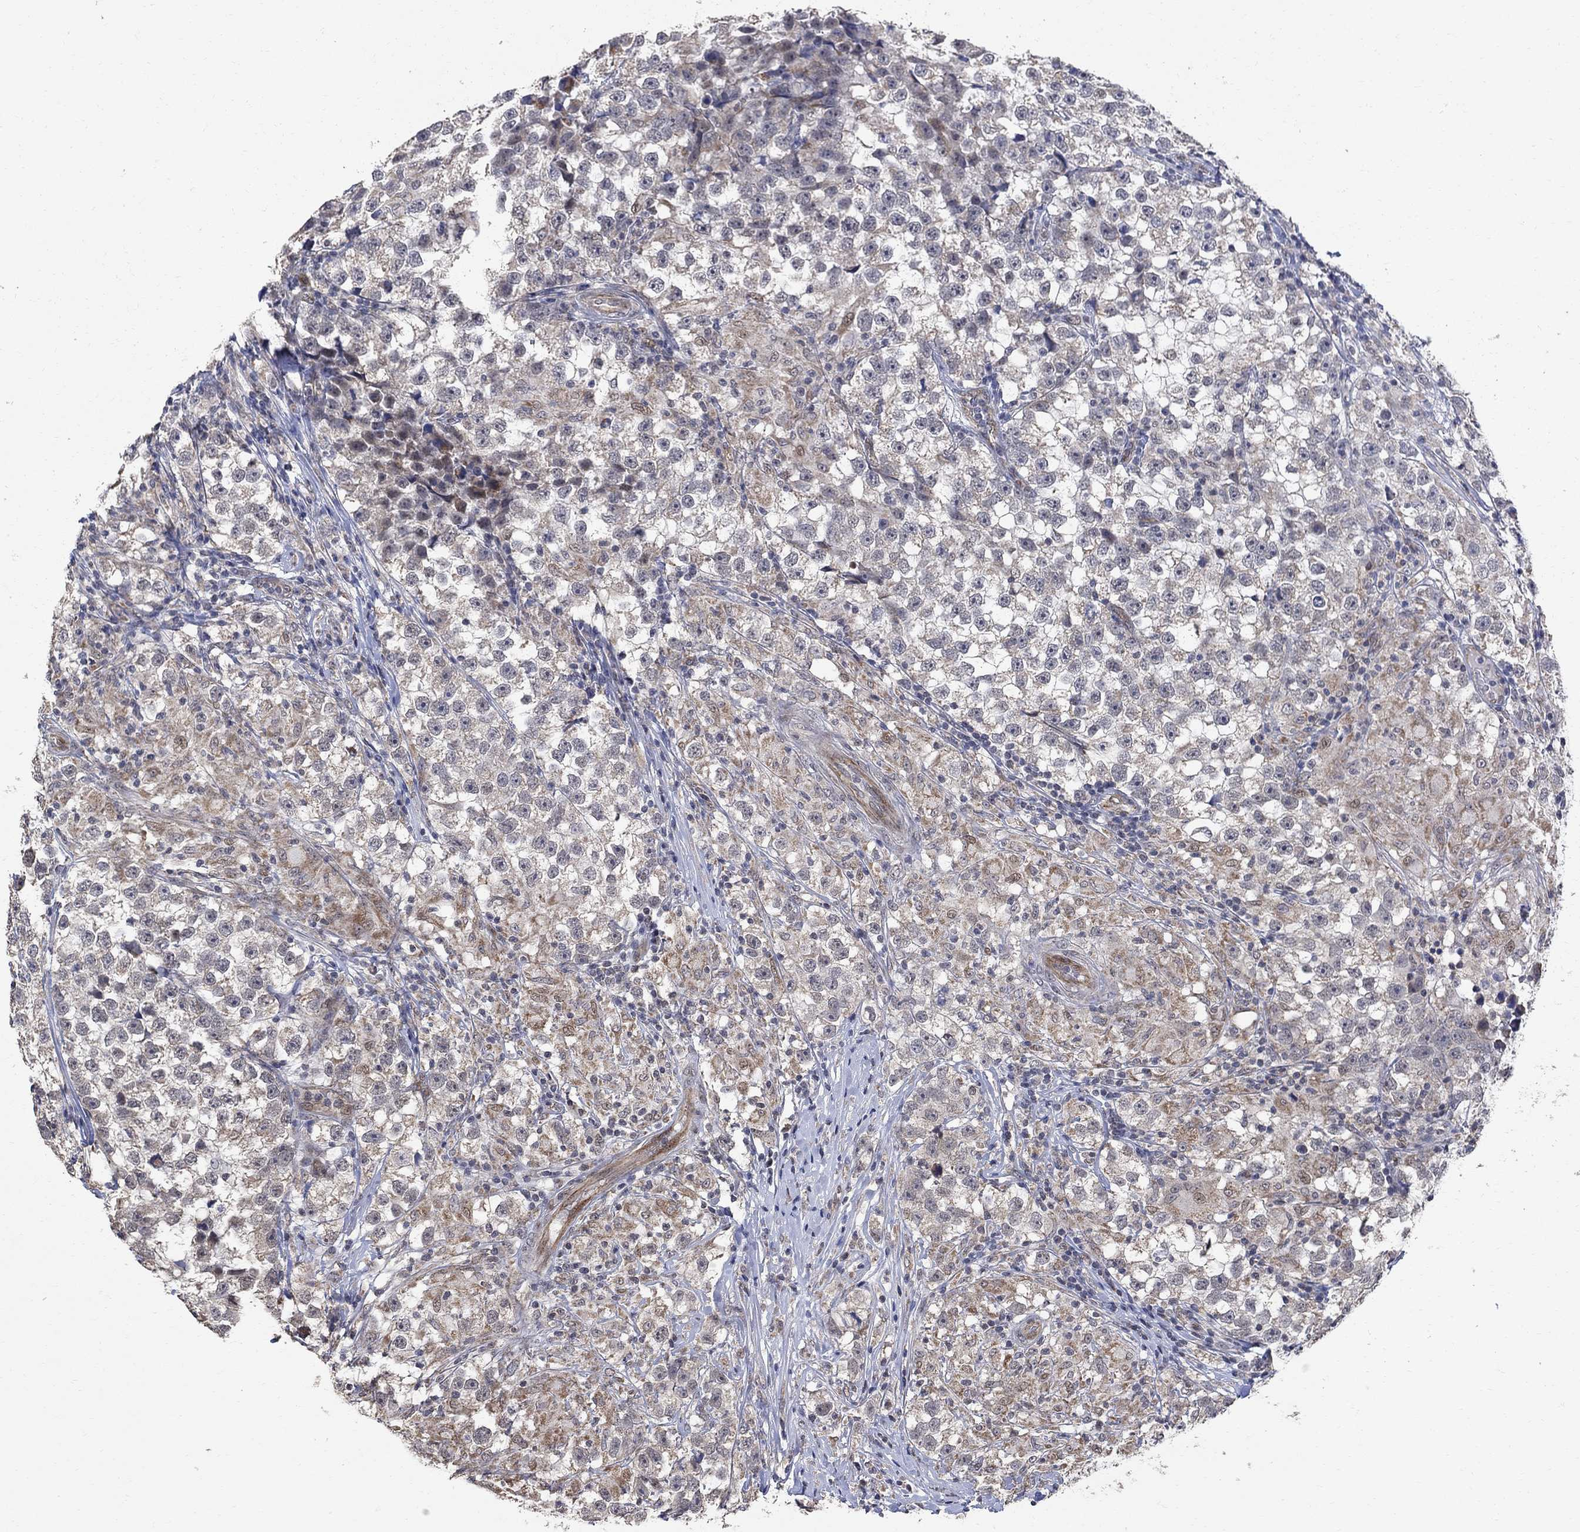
{"staining": {"intensity": "moderate", "quantity": "<25%", "location": "cytoplasmic/membranous"}, "tissue": "testis cancer", "cell_type": "Tumor cells", "image_type": "cancer", "snomed": [{"axis": "morphology", "description": "Seminoma, NOS"}, {"axis": "topography", "description": "Testis"}], "caption": "Immunohistochemistry histopathology image of human testis cancer (seminoma) stained for a protein (brown), which reveals low levels of moderate cytoplasmic/membranous expression in about <25% of tumor cells.", "gene": "ANKRA2", "patient": {"sex": "male", "age": 46}}